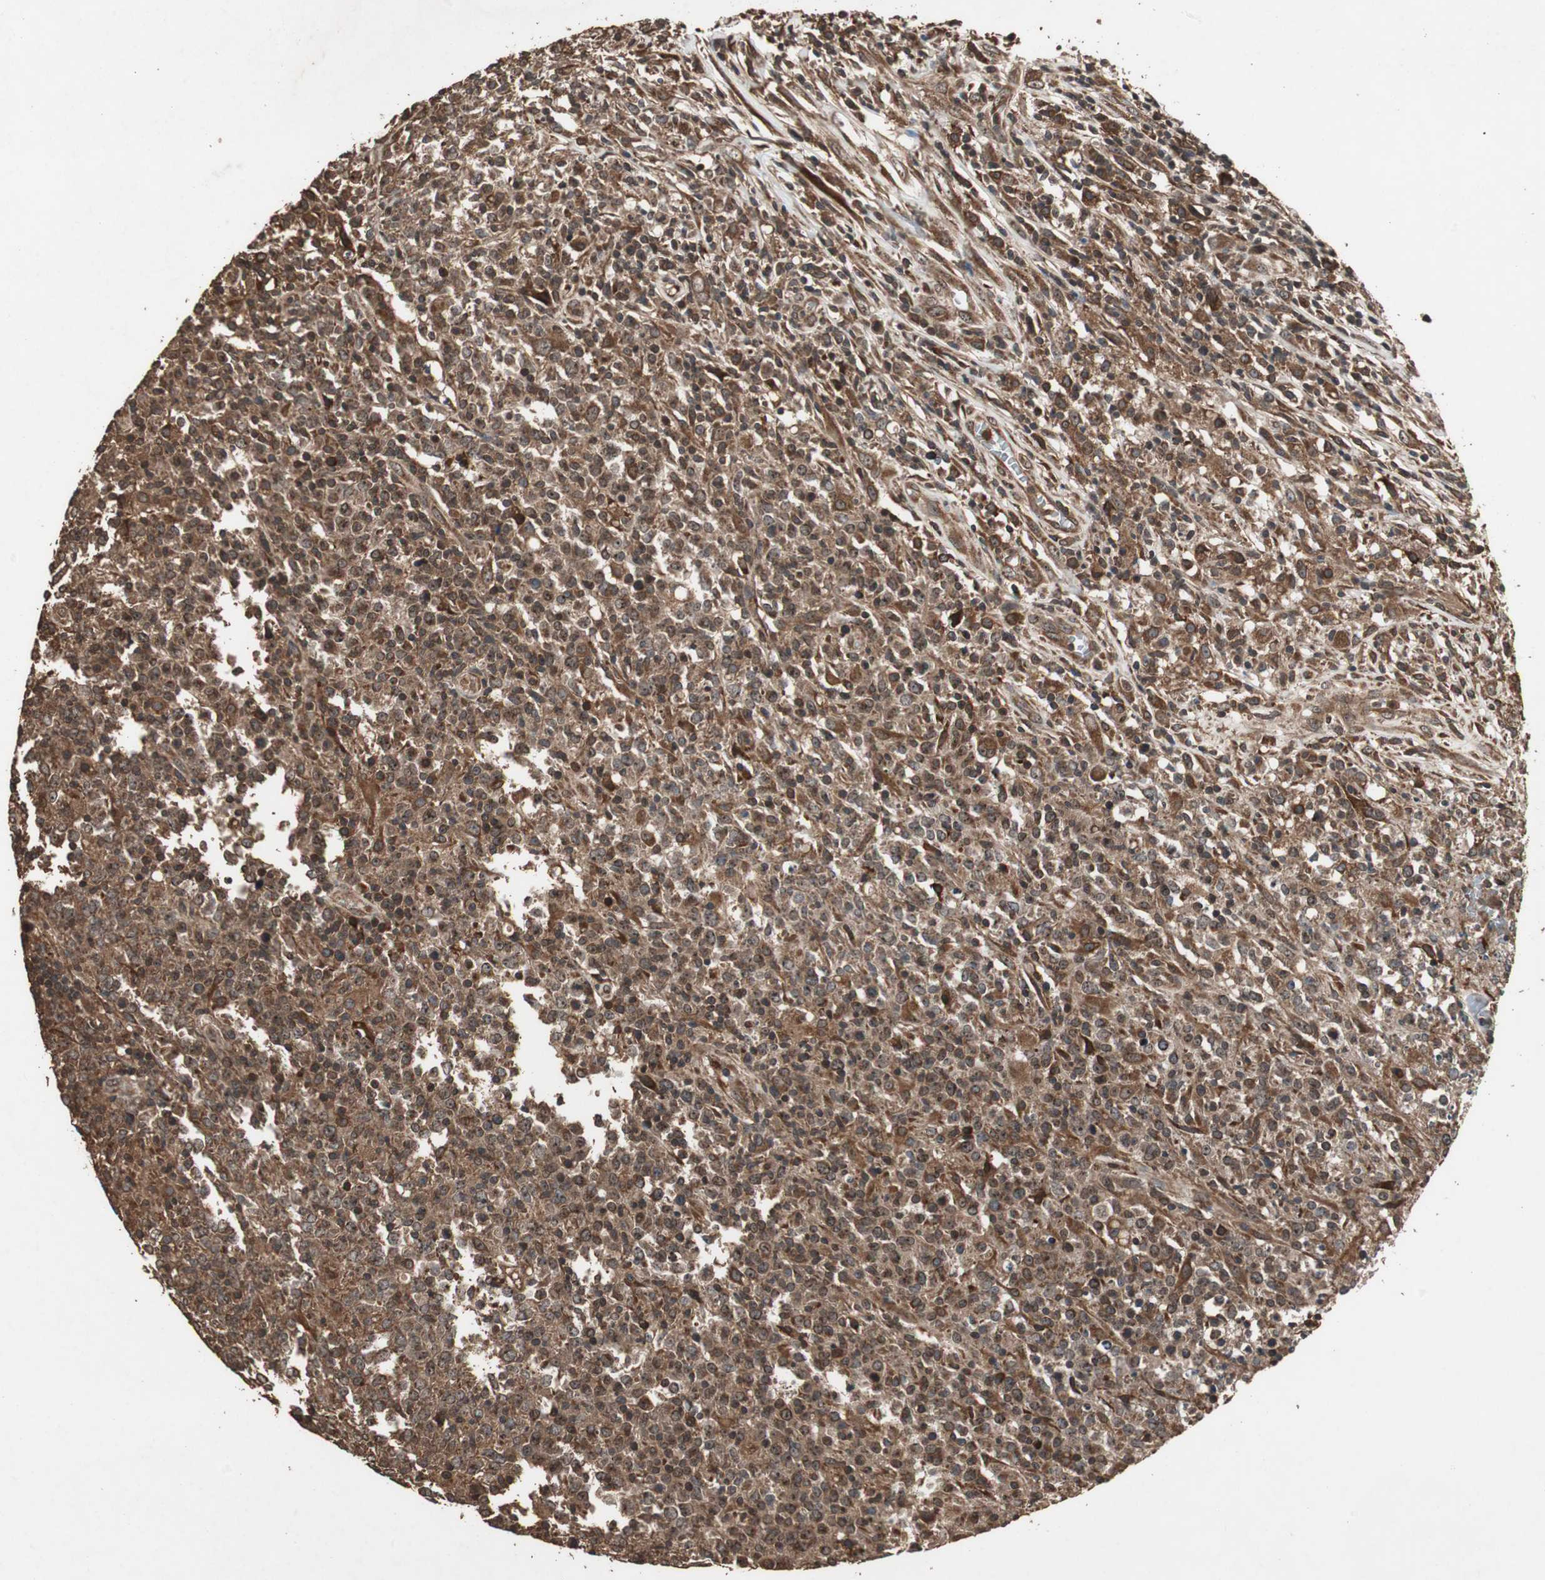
{"staining": {"intensity": "moderate", "quantity": ">75%", "location": "cytoplasmic/membranous"}, "tissue": "lymphoma", "cell_type": "Tumor cells", "image_type": "cancer", "snomed": [{"axis": "morphology", "description": "Malignant lymphoma, non-Hodgkin's type, High grade"}, {"axis": "topography", "description": "Lymph node"}], "caption": "Protein analysis of malignant lymphoma, non-Hodgkin's type (high-grade) tissue shows moderate cytoplasmic/membranous staining in approximately >75% of tumor cells.", "gene": "LAMTOR5", "patient": {"sex": "female", "age": 84}}